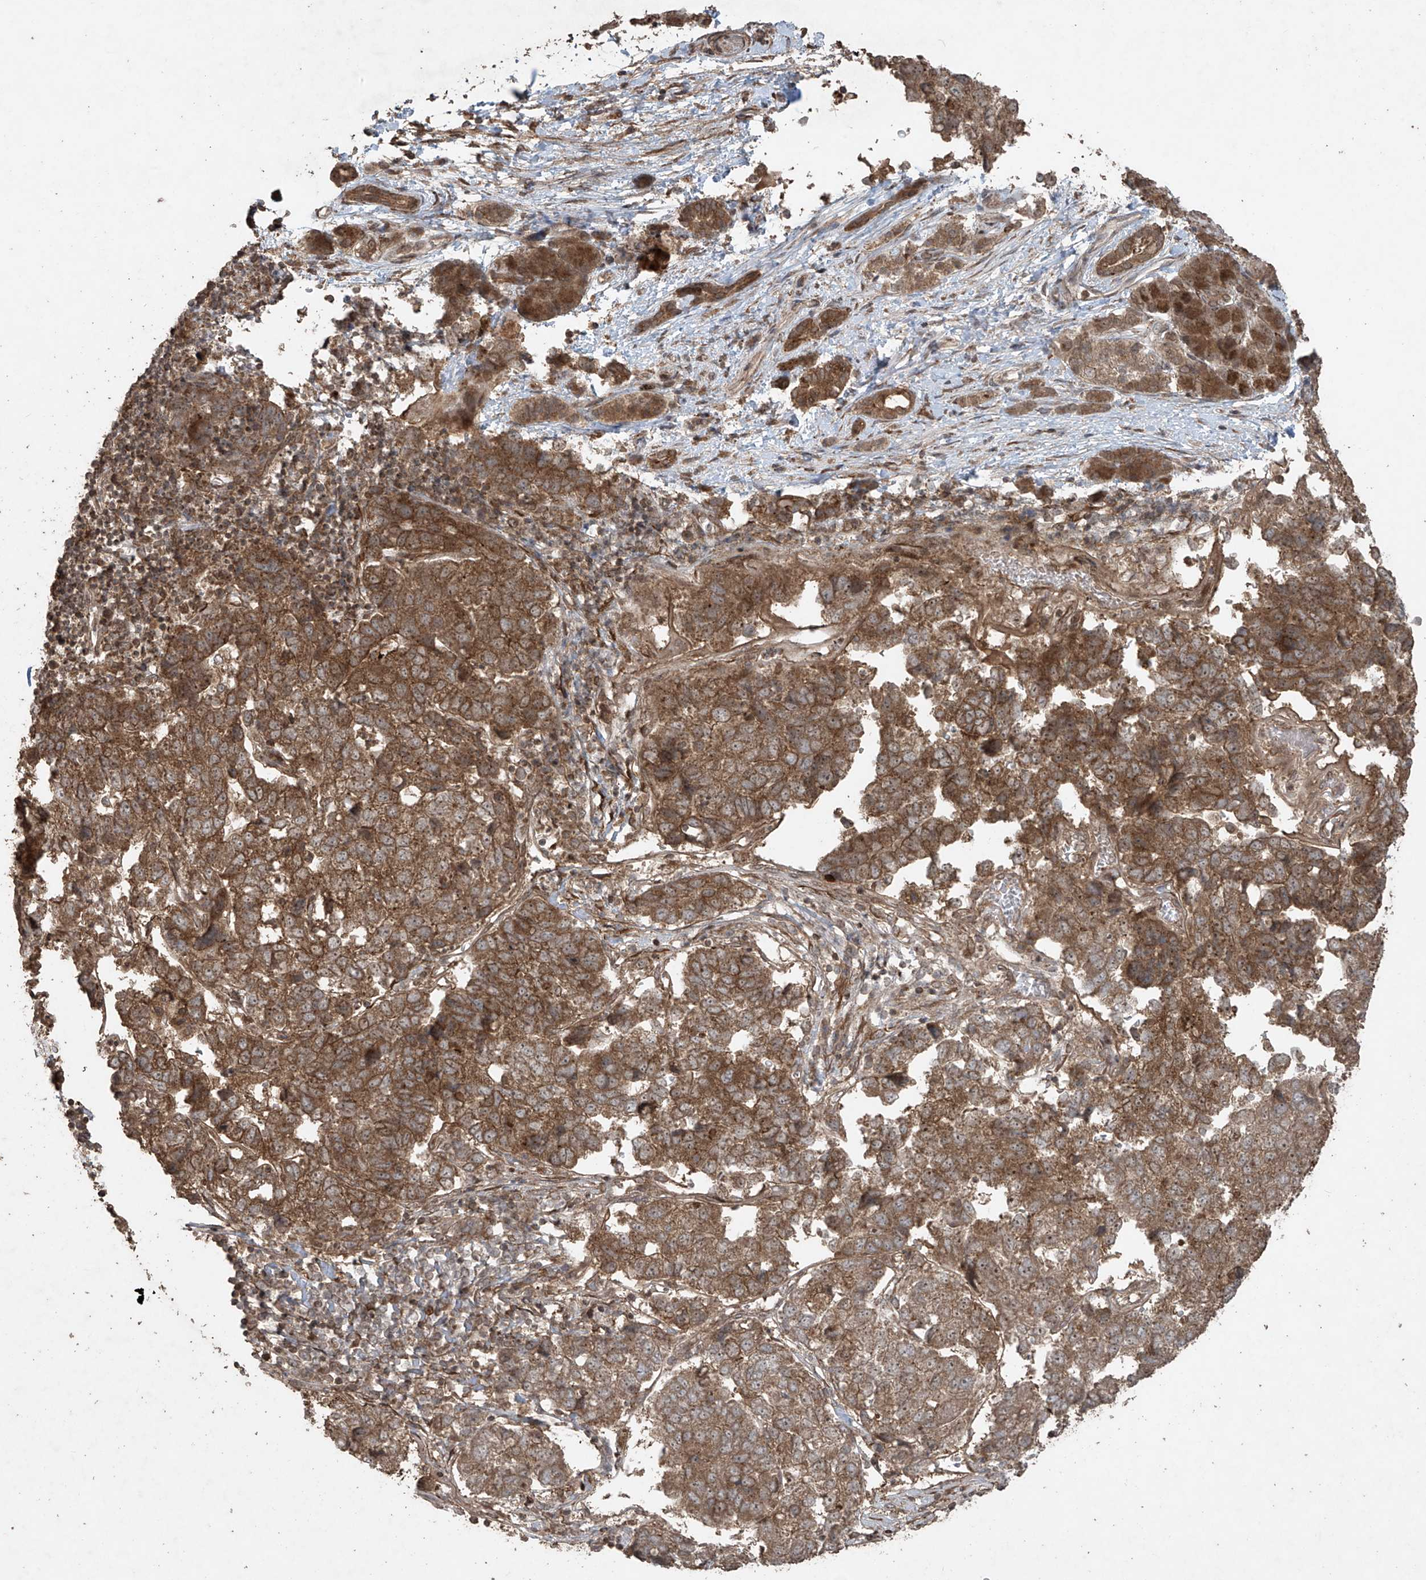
{"staining": {"intensity": "moderate", "quantity": ">75%", "location": "cytoplasmic/membranous"}, "tissue": "pancreatic cancer", "cell_type": "Tumor cells", "image_type": "cancer", "snomed": [{"axis": "morphology", "description": "Adenocarcinoma, NOS"}, {"axis": "topography", "description": "Pancreas"}], "caption": "Moderate cytoplasmic/membranous protein positivity is identified in about >75% of tumor cells in pancreatic adenocarcinoma. The protein of interest is stained brown, and the nuclei are stained in blue (DAB IHC with brightfield microscopy, high magnification).", "gene": "PGPEP1", "patient": {"sex": "female", "age": 61}}